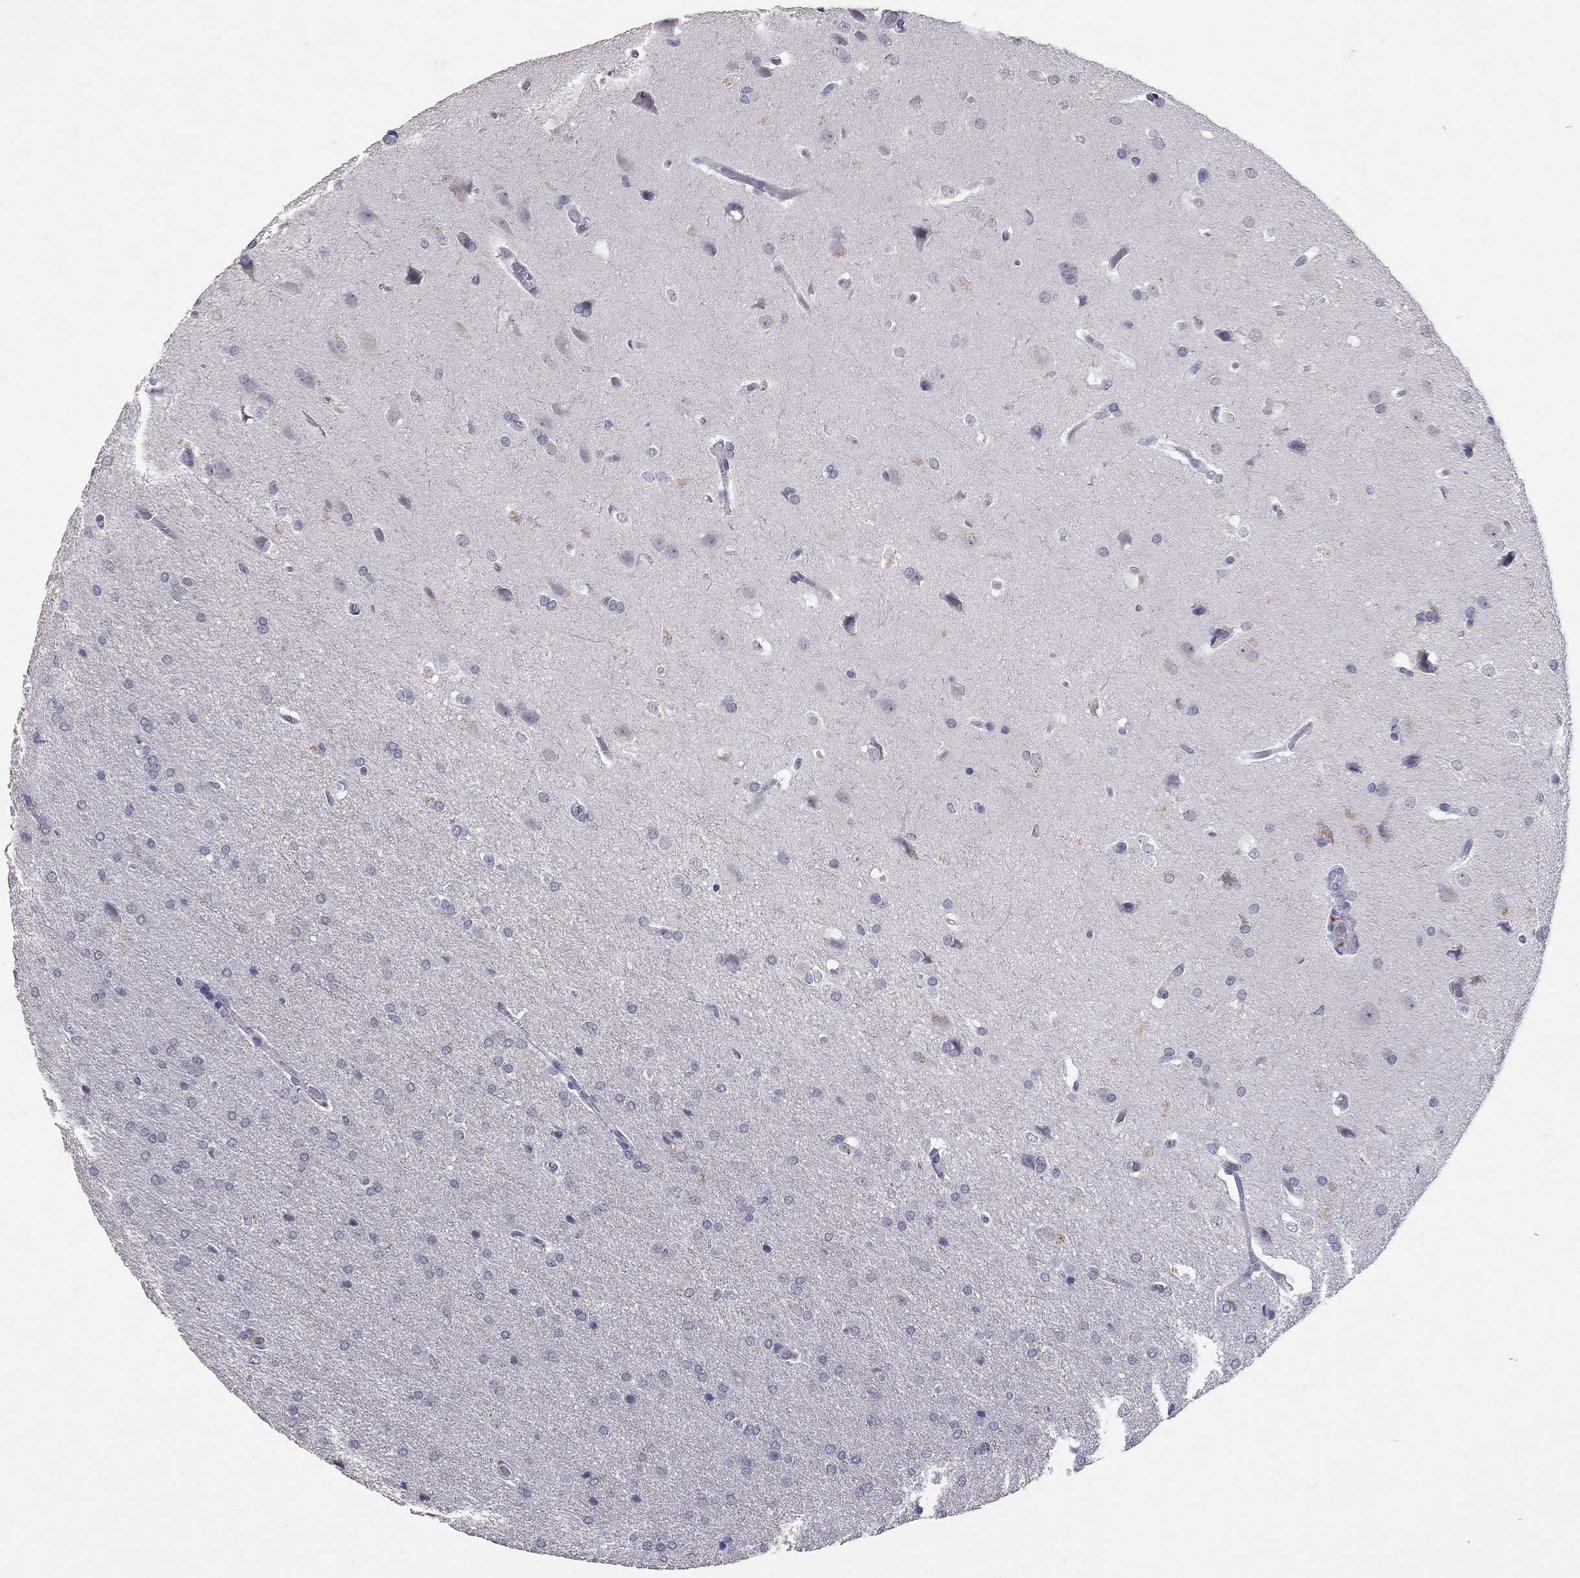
{"staining": {"intensity": "negative", "quantity": "none", "location": "none"}, "tissue": "glioma", "cell_type": "Tumor cells", "image_type": "cancer", "snomed": [{"axis": "morphology", "description": "Glioma, malignant, Low grade"}, {"axis": "topography", "description": "Brain"}], "caption": "There is no significant expression in tumor cells of glioma.", "gene": "PSMB11", "patient": {"sex": "female", "age": 32}}